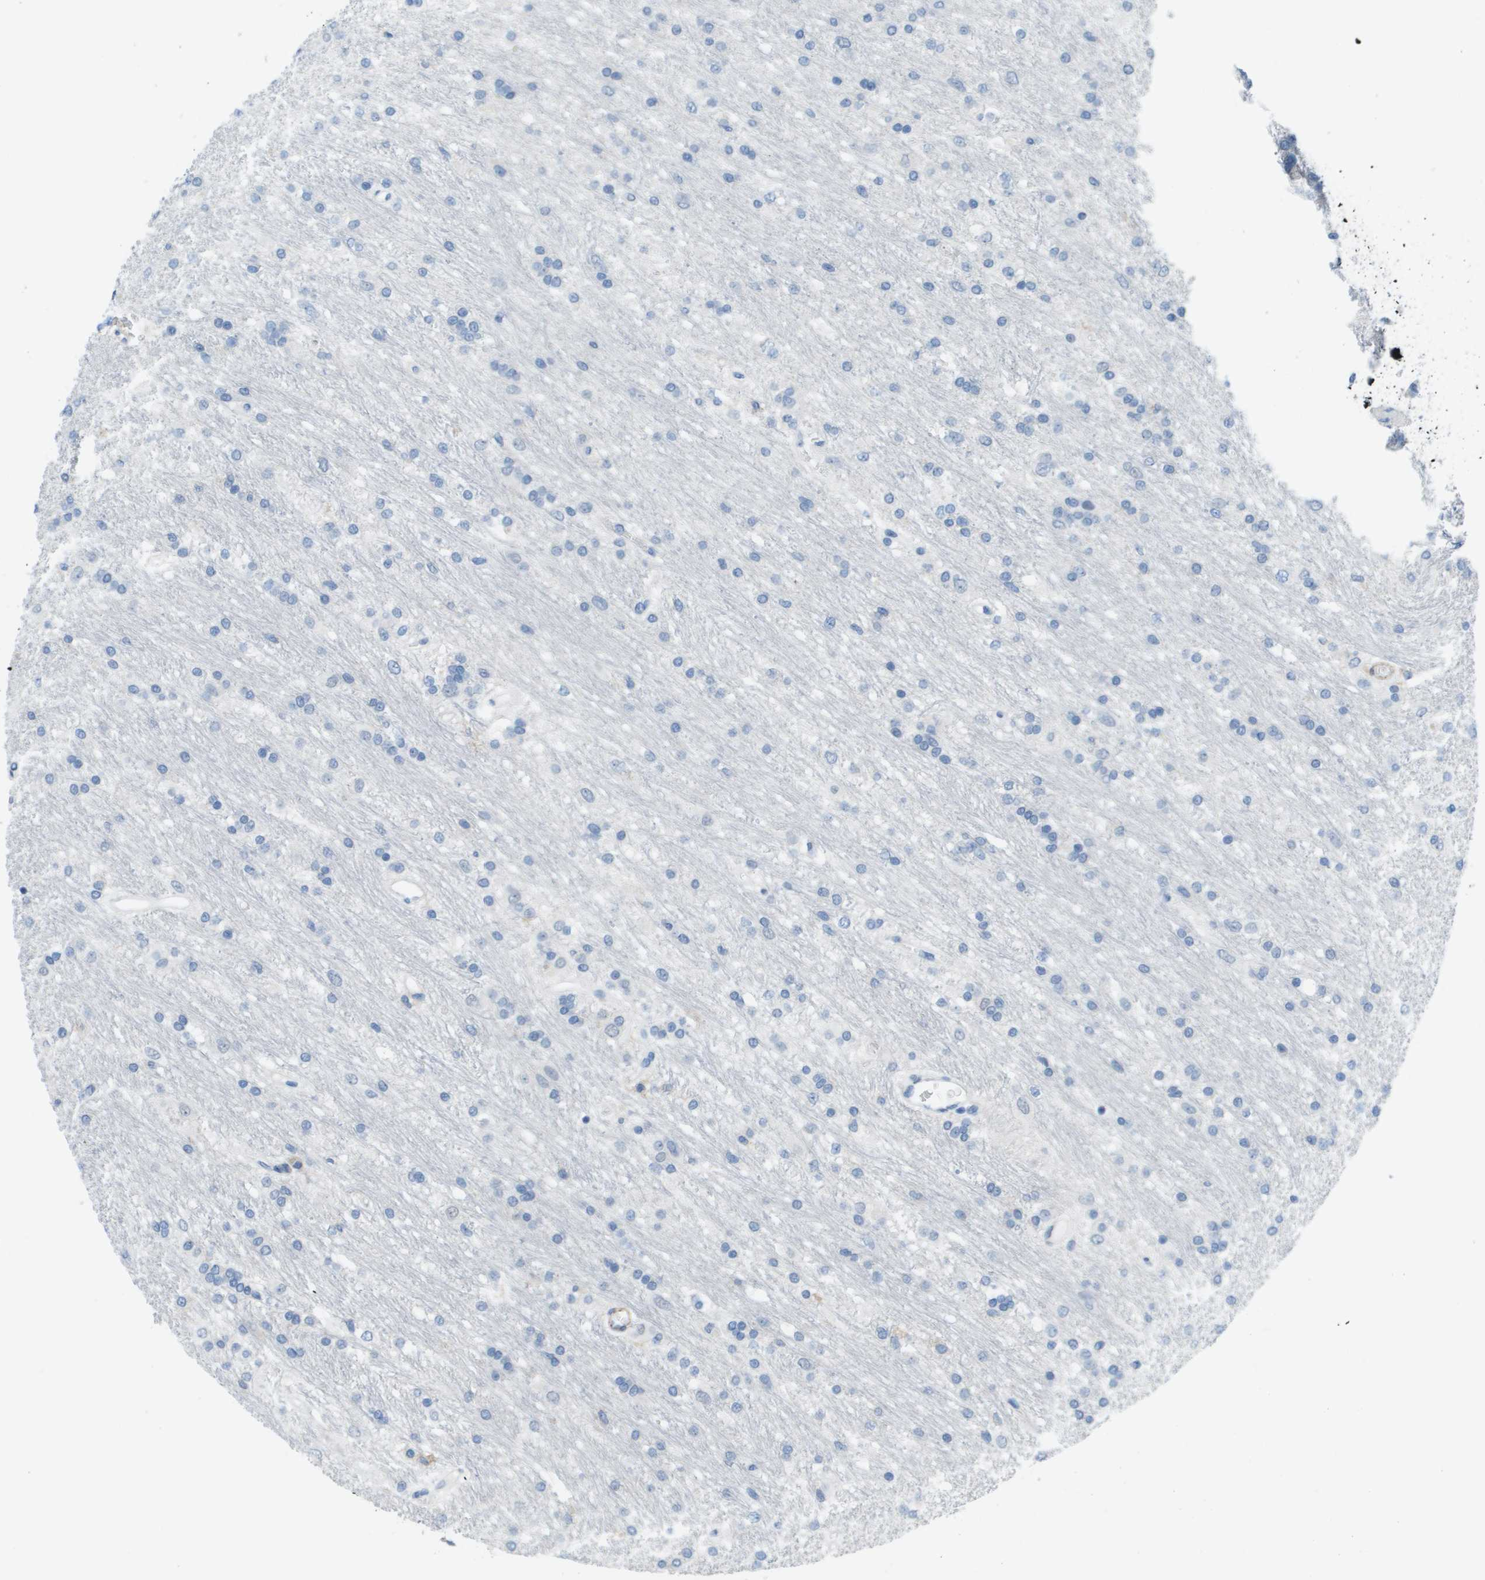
{"staining": {"intensity": "negative", "quantity": "none", "location": "none"}, "tissue": "glioma", "cell_type": "Tumor cells", "image_type": "cancer", "snomed": [{"axis": "morphology", "description": "Glioma, malignant, Low grade"}, {"axis": "topography", "description": "Brain"}], "caption": "Immunohistochemistry of human glioma displays no staining in tumor cells.", "gene": "ZBTB43", "patient": {"sex": "male", "age": 77}}